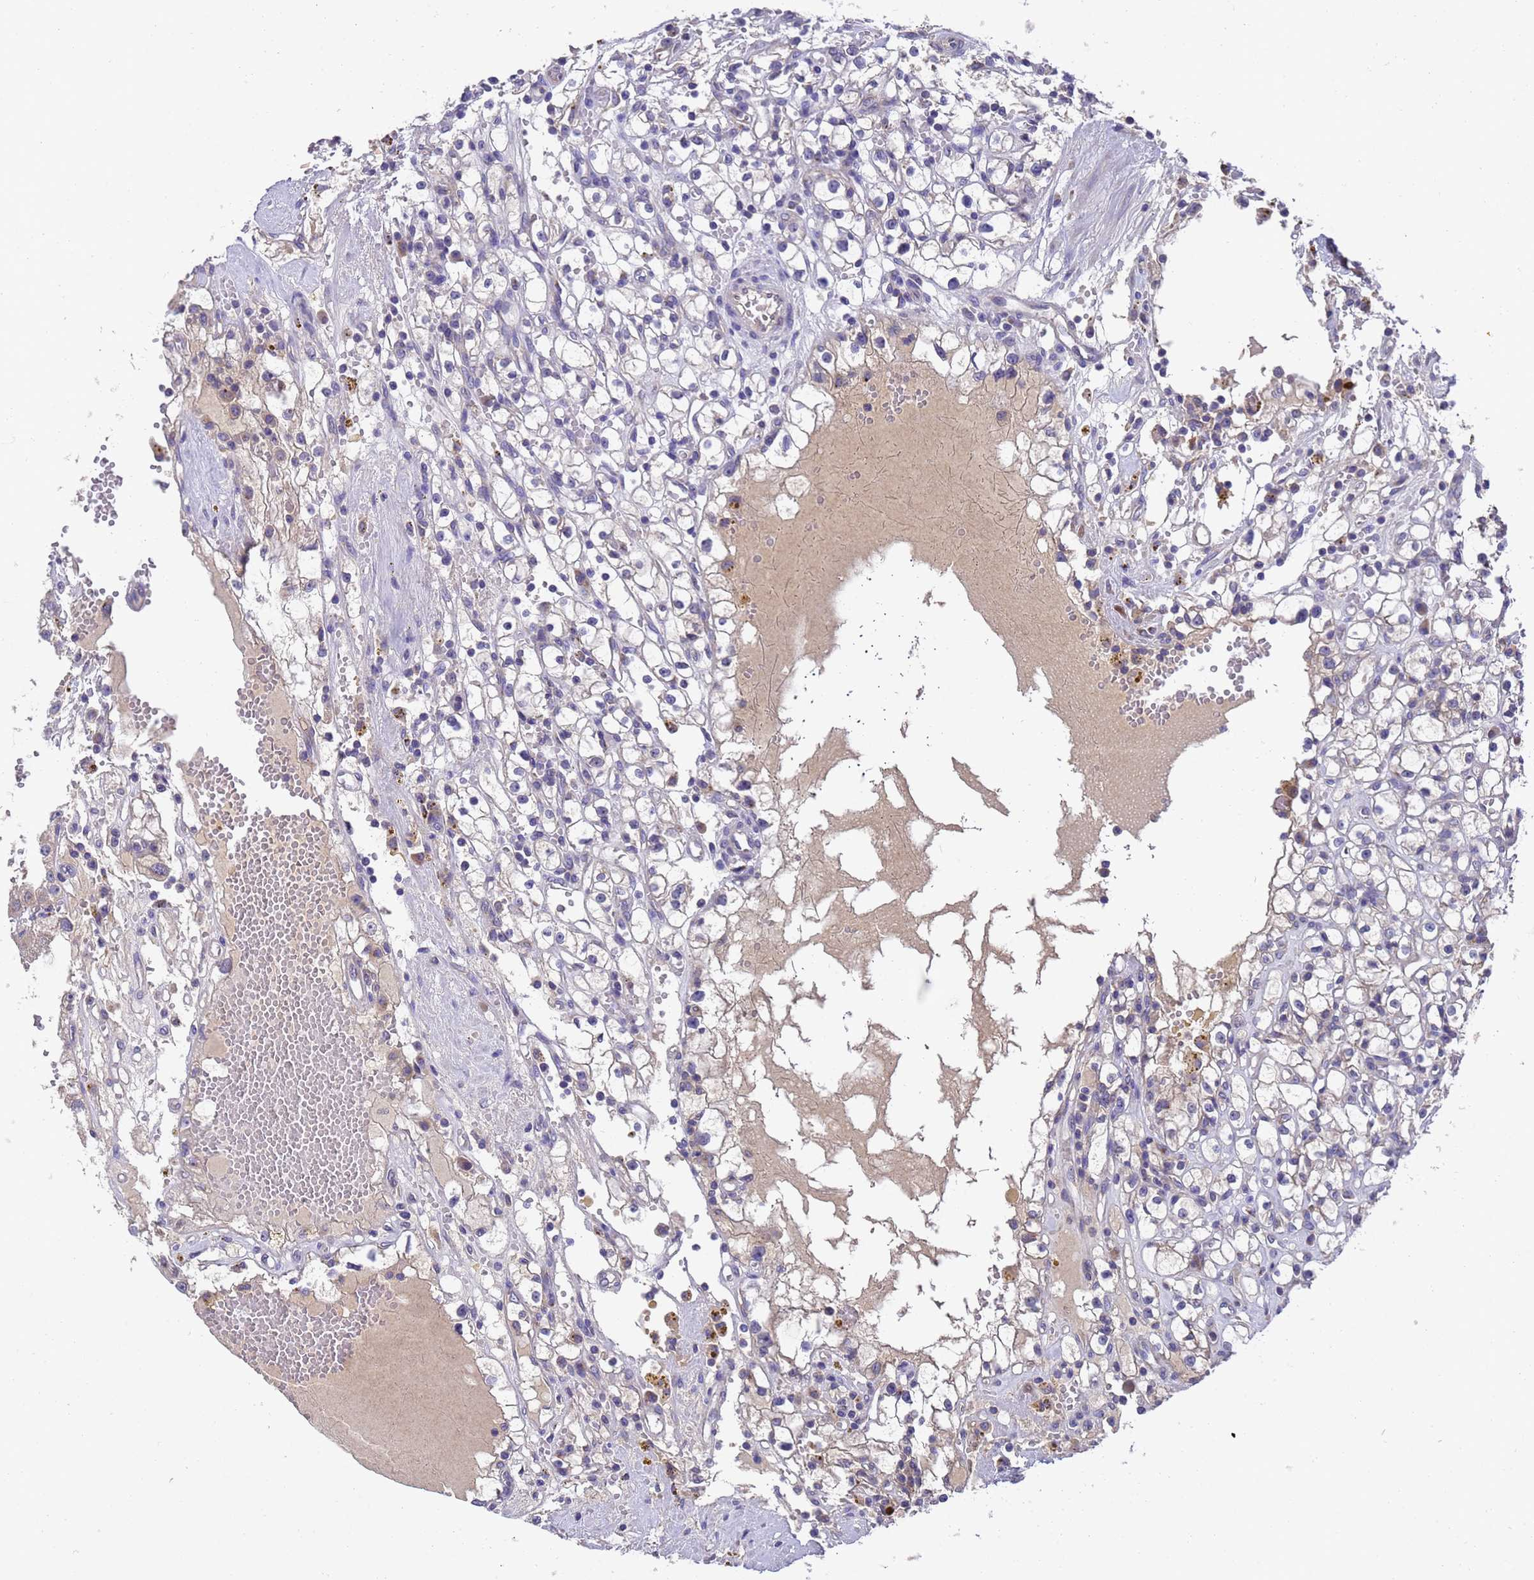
{"staining": {"intensity": "negative", "quantity": "none", "location": "none"}, "tissue": "renal cancer", "cell_type": "Tumor cells", "image_type": "cancer", "snomed": [{"axis": "morphology", "description": "Adenocarcinoma, NOS"}, {"axis": "topography", "description": "Kidney"}], "caption": "Renal cancer (adenocarcinoma) stained for a protein using immunohistochemistry shows no positivity tumor cells.", "gene": "DCAF12L2", "patient": {"sex": "male", "age": 56}}